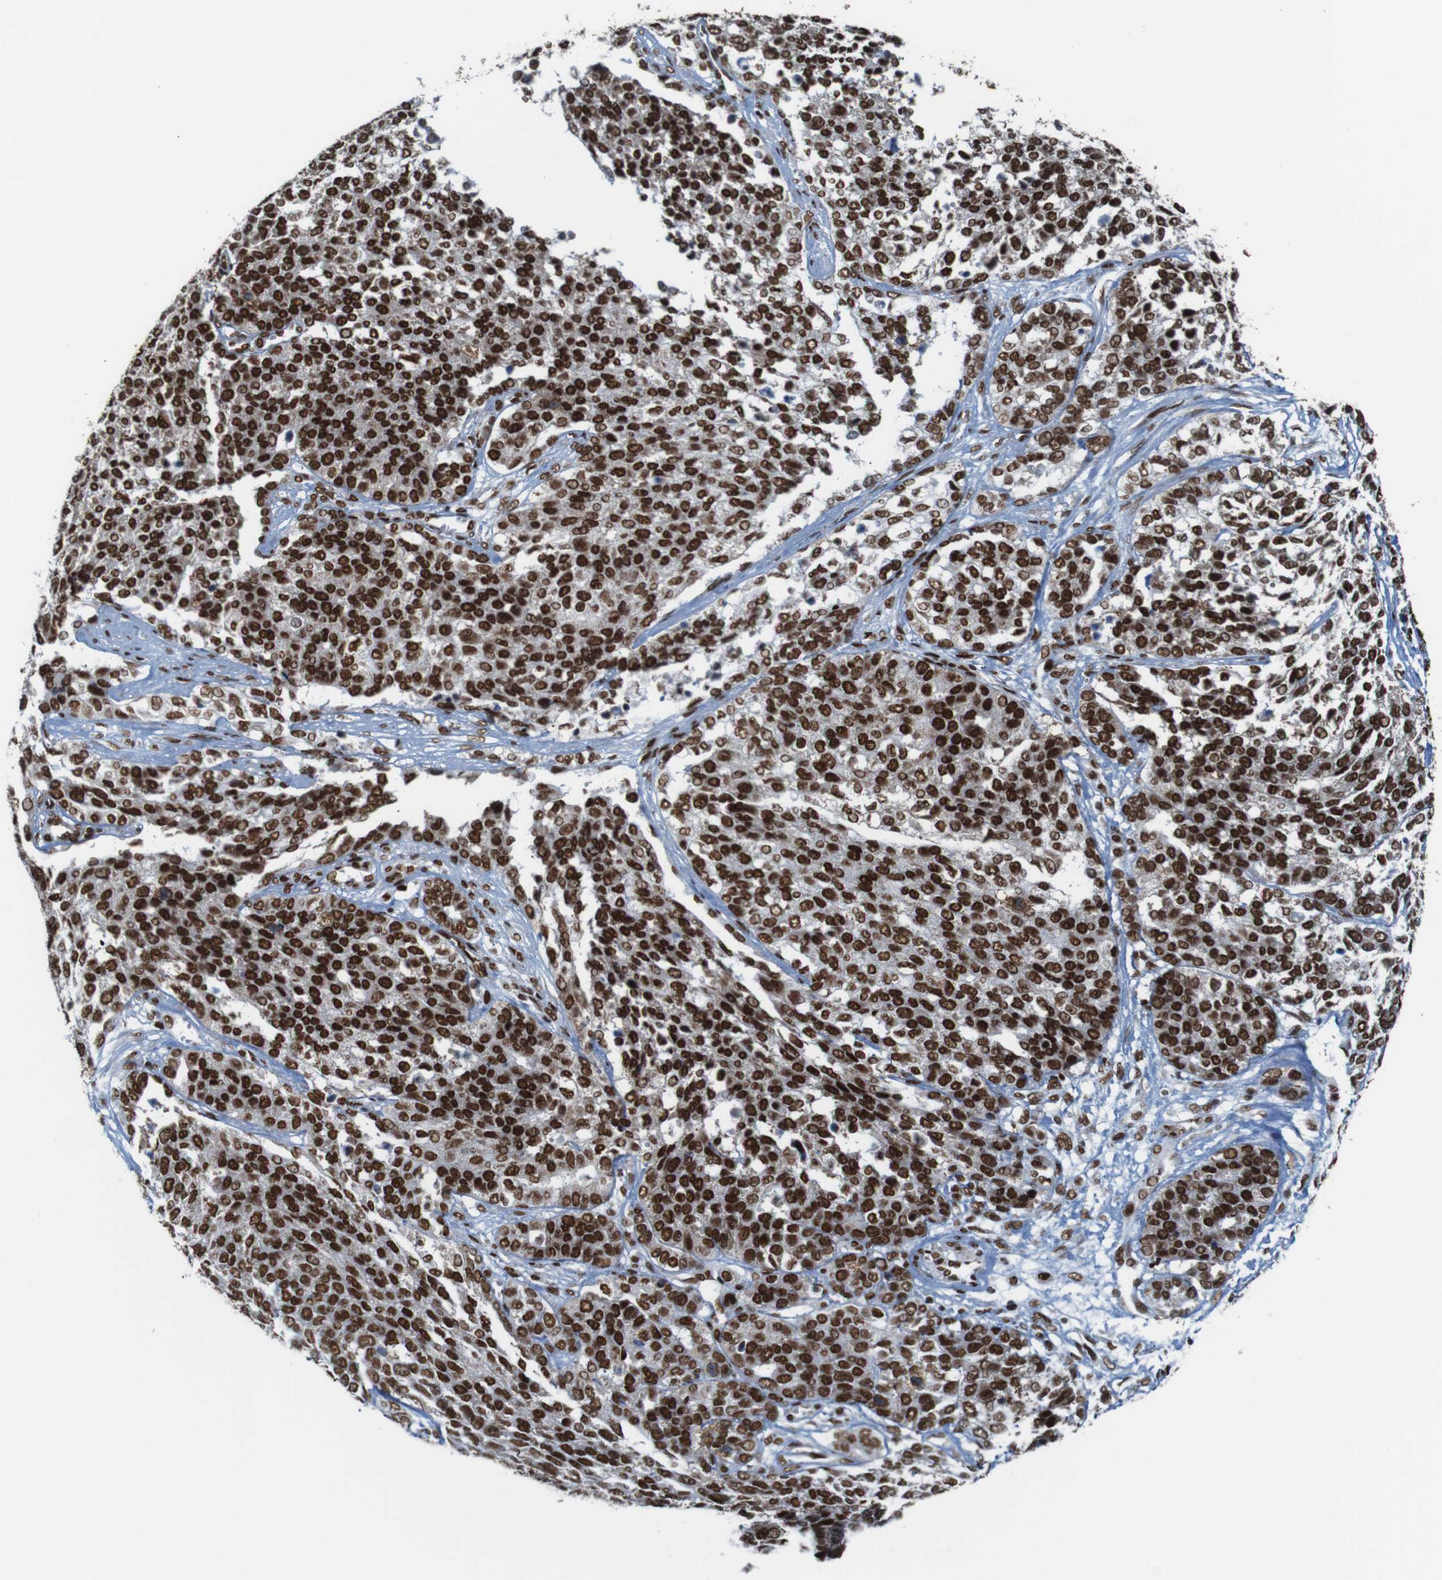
{"staining": {"intensity": "strong", "quantity": ">75%", "location": "nuclear"}, "tissue": "ovarian cancer", "cell_type": "Tumor cells", "image_type": "cancer", "snomed": [{"axis": "morphology", "description": "Cystadenocarcinoma, serous, NOS"}, {"axis": "topography", "description": "Ovary"}], "caption": "About >75% of tumor cells in human ovarian cancer display strong nuclear protein positivity as visualized by brown immunohistochemical staining.", "gene": "ROMO1", "patient": {"sex": "female", "age": 44}}